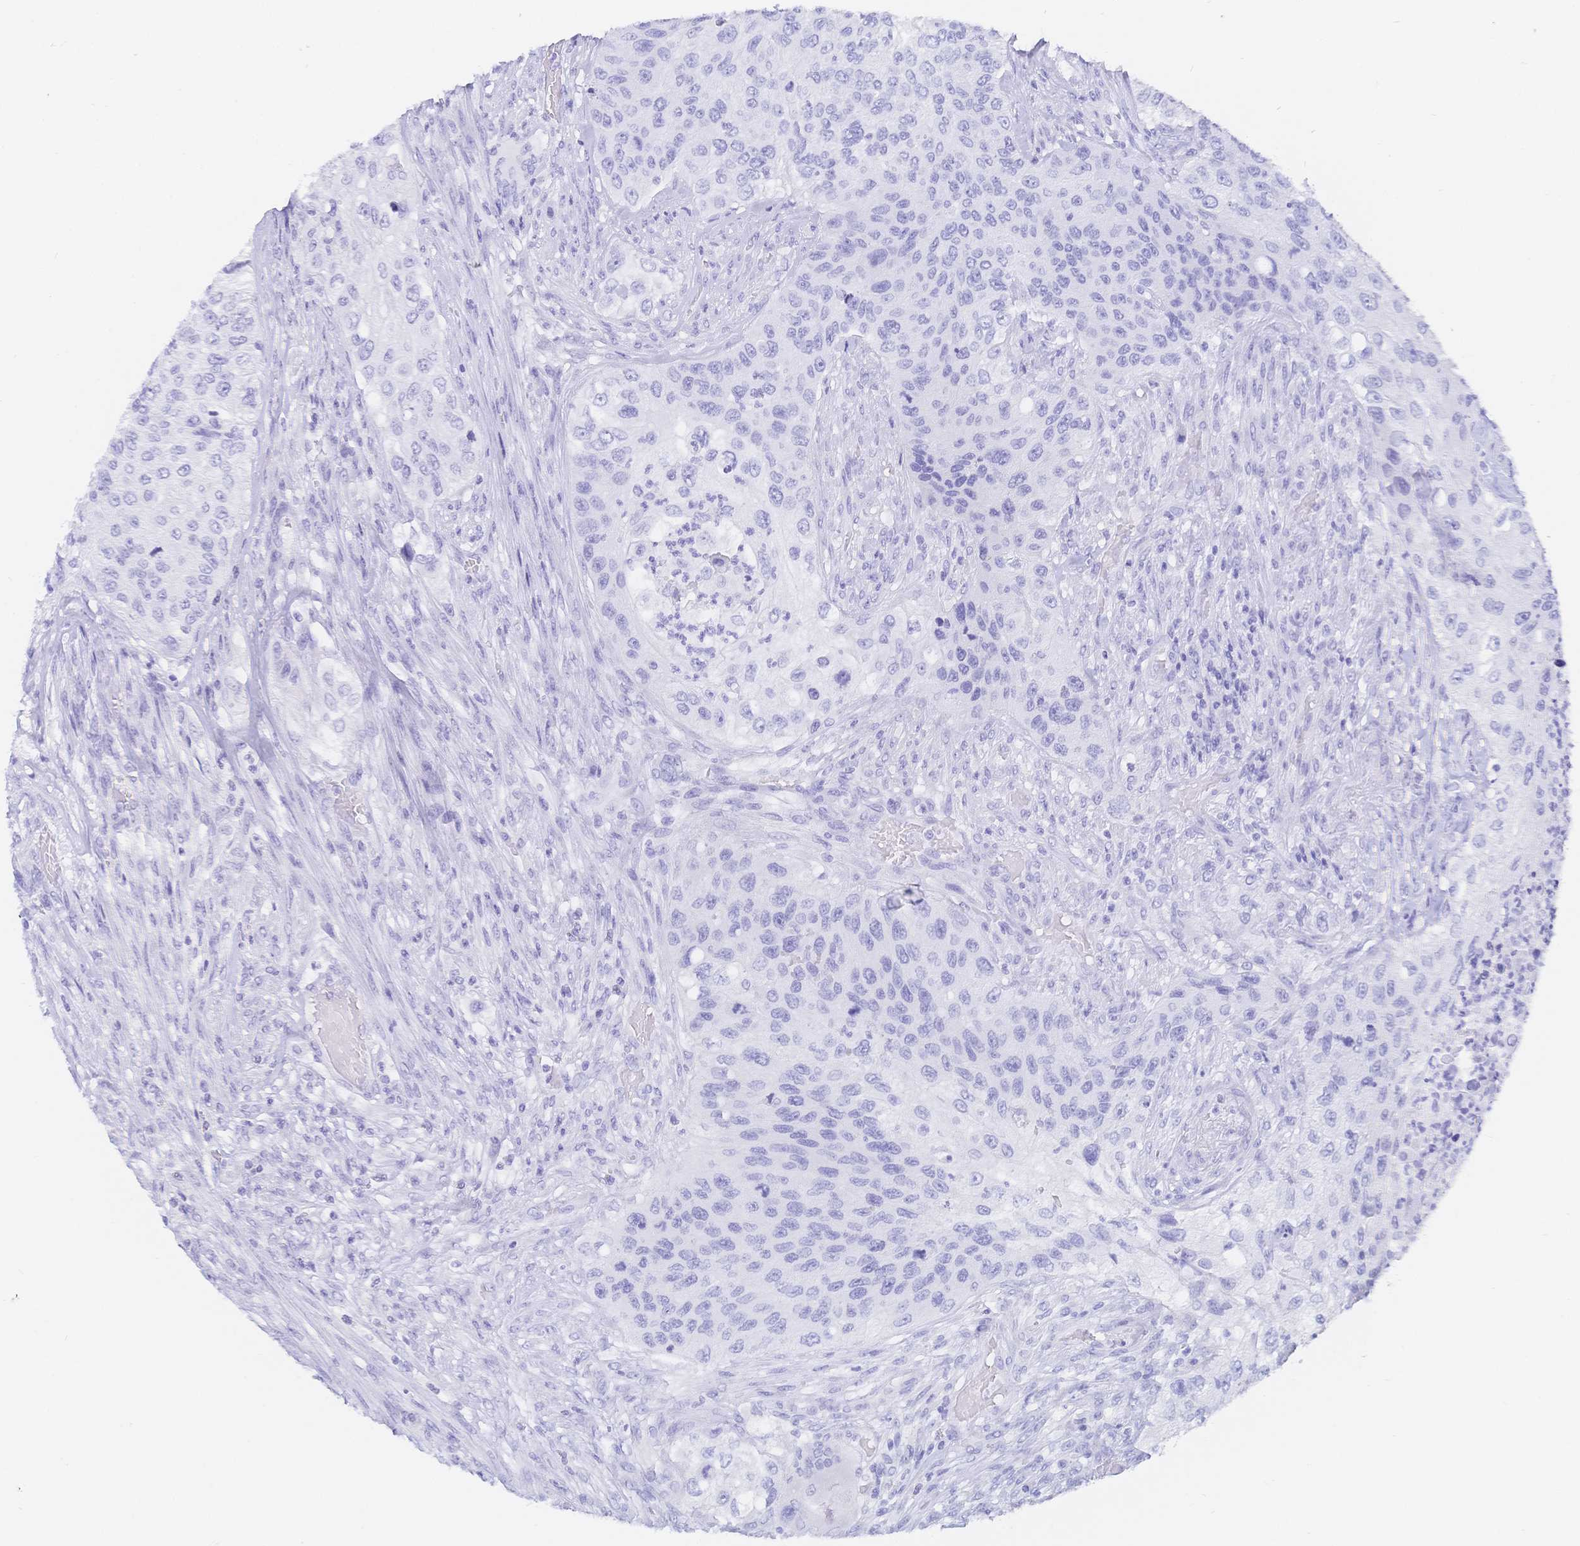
{"staining": {"intensity": "negative", "quantity": "none", "location": "none"}, "tissue": "urothelial cancer", "cell_type": "Tumor cells", "image_type": "cancer", "snomed": [{"axis": "morphology", "description": "Urothelial carcinoma, High grade"}, {"axis": "topography", "description": "Urinary bladder"}], "caption": "Urothelial cancer was stained to show a protein in brown. There is no significant staining in tumor cells.", "gene": "MEP1B", "patient": {"sex": "female", "age": 60}}